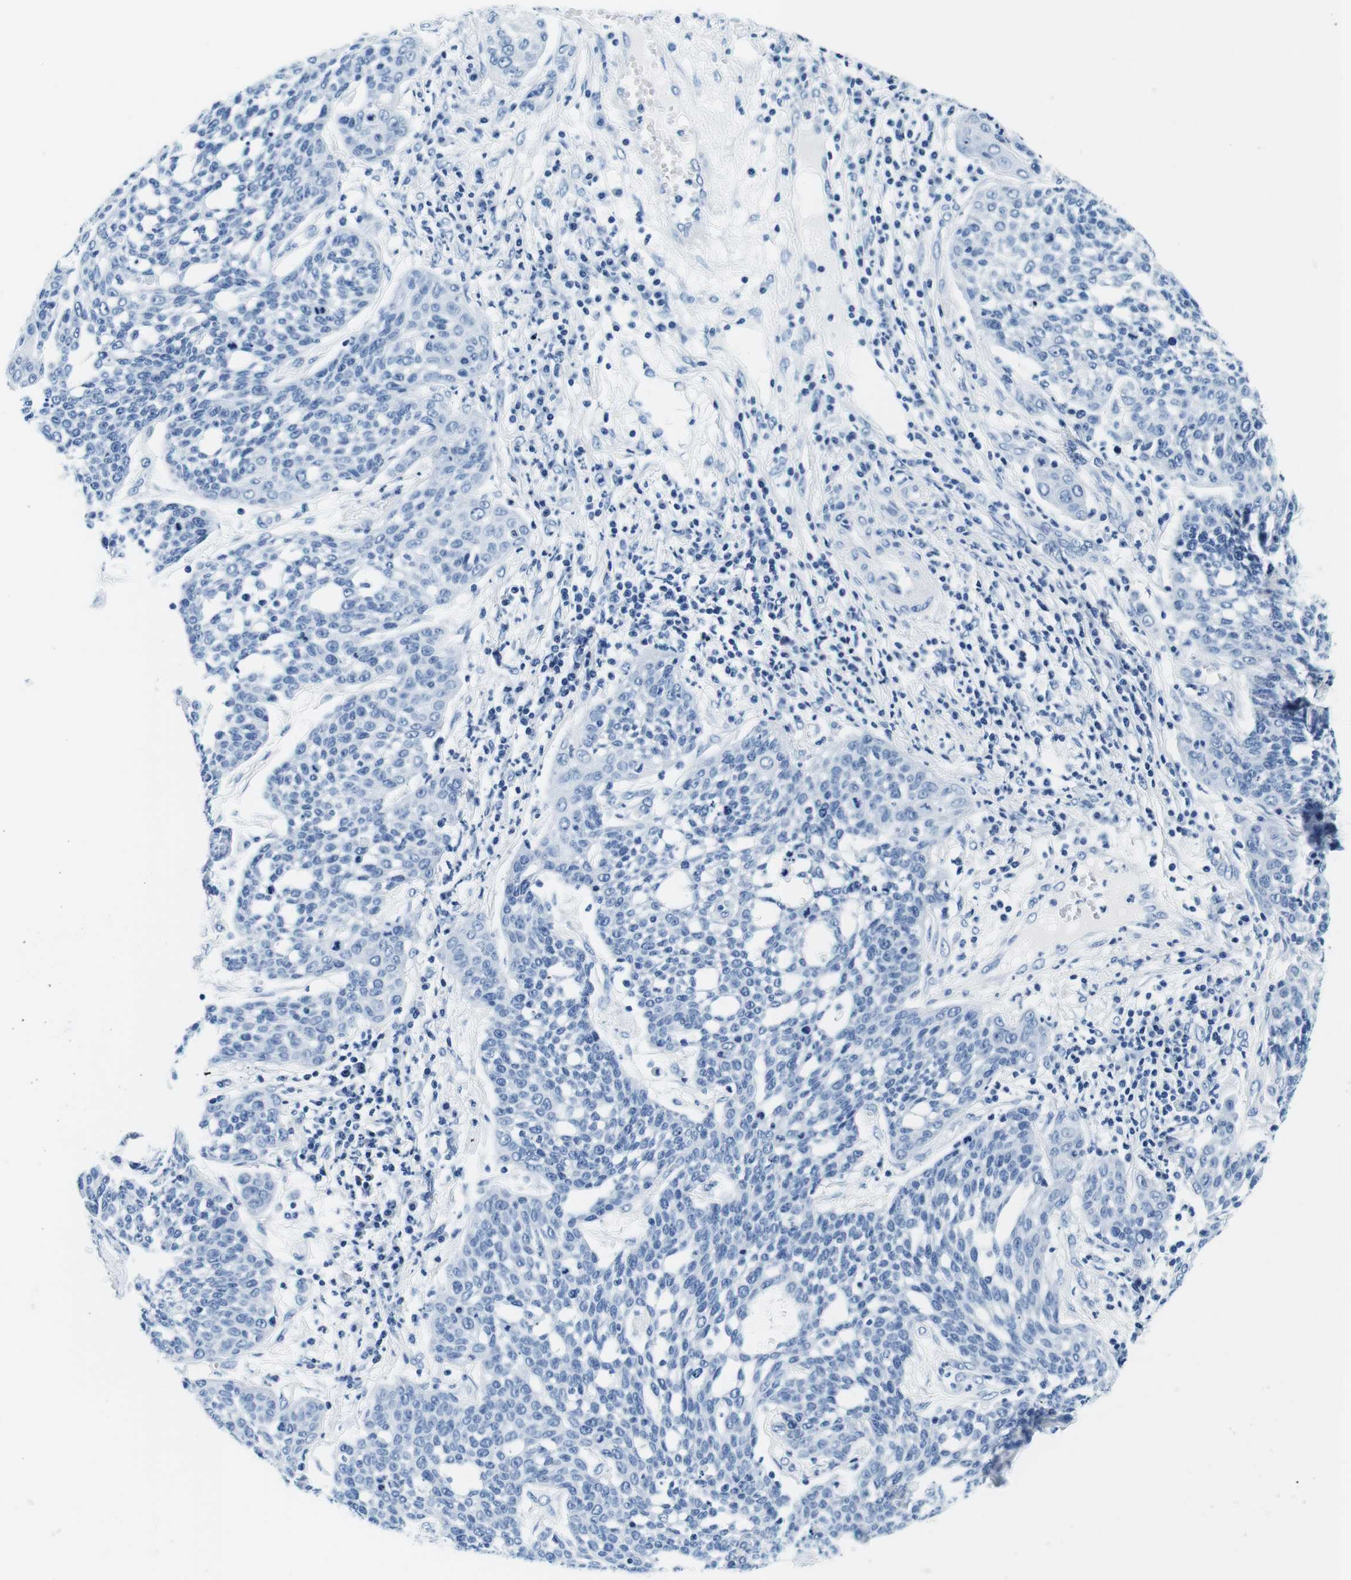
{"staining": {"intensity": "negative", "quantity": "none", "location": "none"}, "tissue": "cervical cancer", "cell_type": "Tumor cells", "image_type": "cancer", "snomed": [{"axis": "morphology", "description": "Squamous cell carcinoma, NOS"}, {"axis": "topography", "description": "Cervix"}], "caption": "A histopathology image of human cervical squamous cell carcinoma is negative for staining in tumor cells.", "gene": "ELANE", "patient": {"sex": "female", "age": 34}}